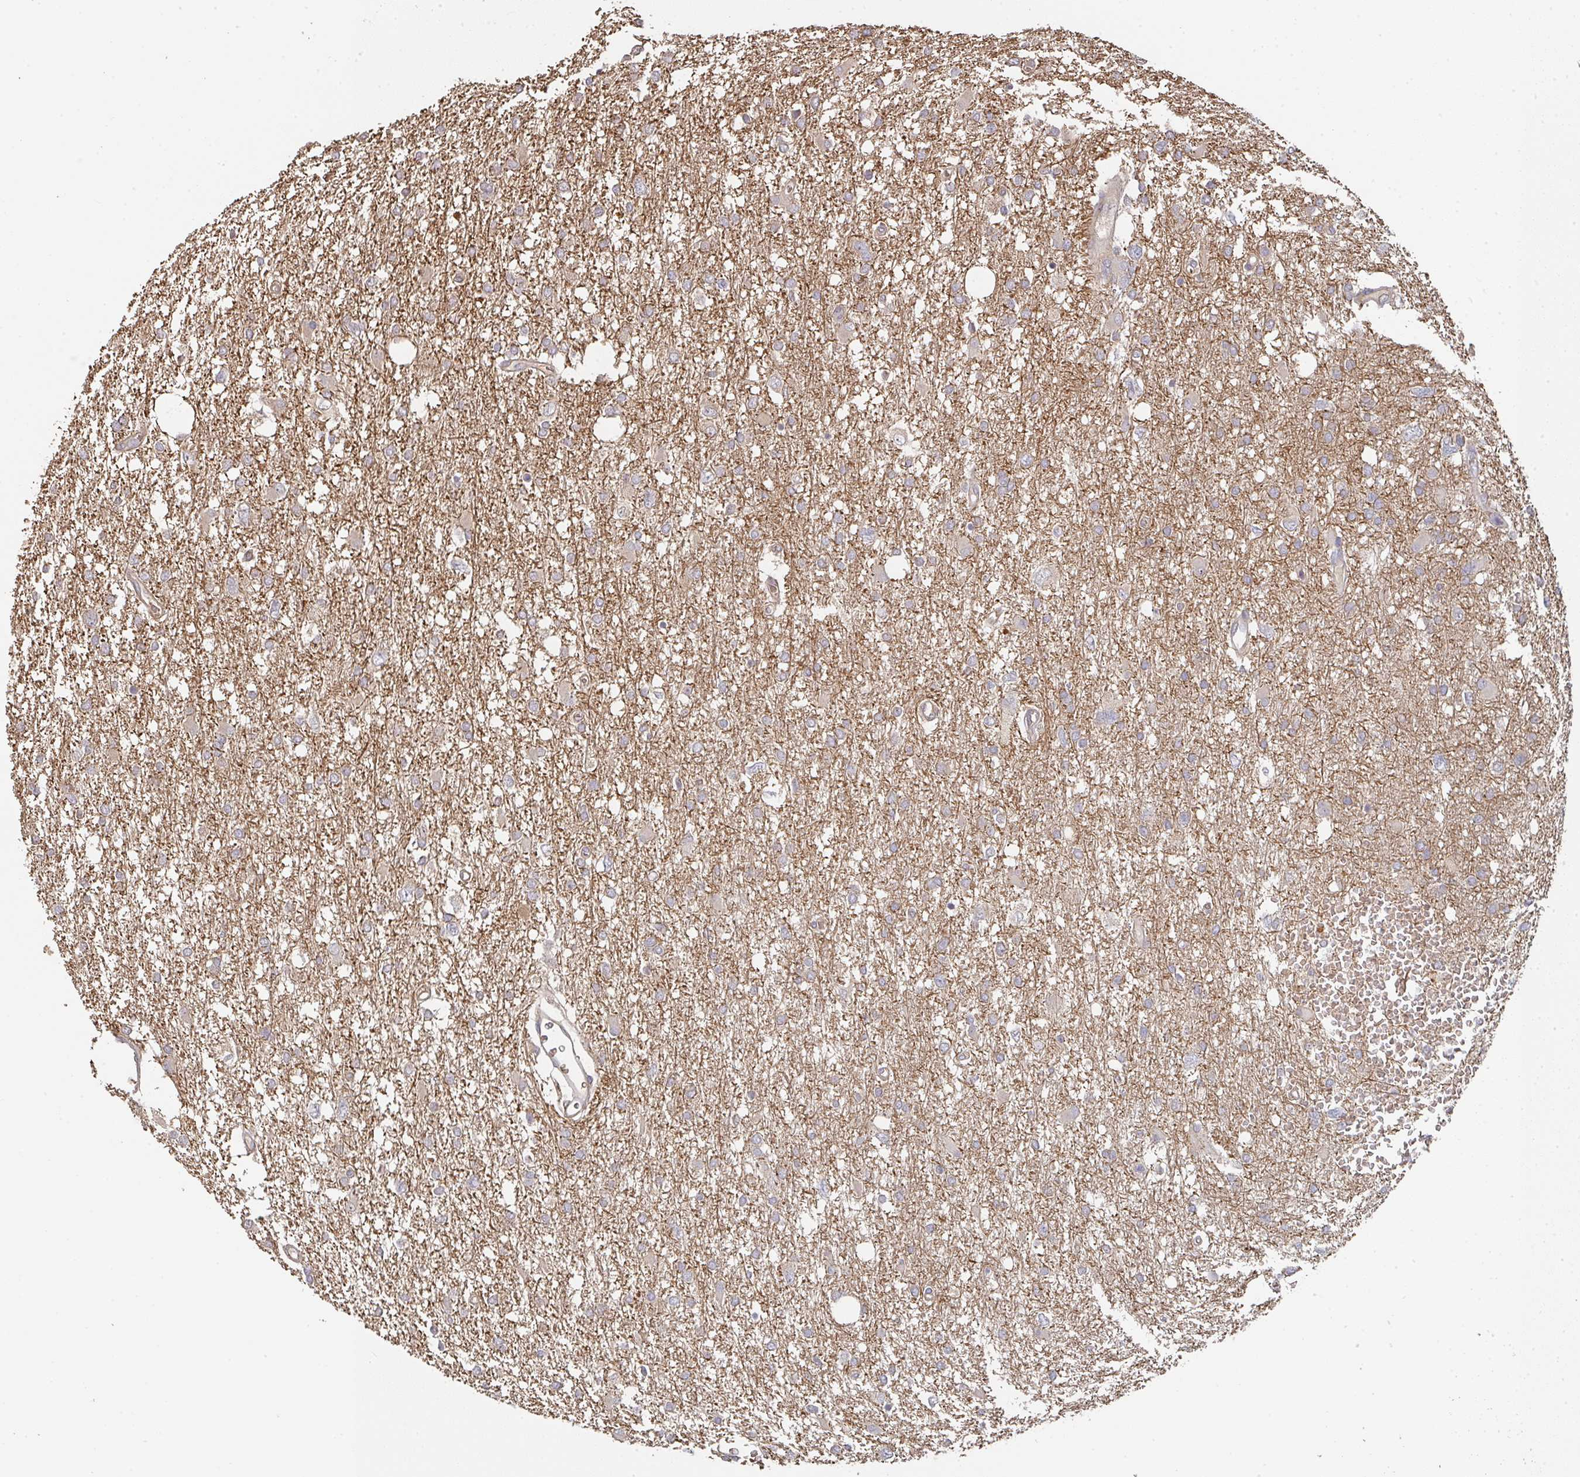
{"staining": {"intensity": "negative", "quantity": "none", "location": "none"}, "tissue": "glioma", "cell_type": "Tumor cells", "image_type": "cancer", "snomed": [{"axis": "morphology", "description": "Glioma, malignant, High grade"}, {"axis": "topography", "description": "Brain"}], "caption": "DAB (3,3'-diaminobenzidine) immunohistochemical staining of human malignant high-grade glioma exhibits no significant positivity in tumor cells.", "gene": "POLG", "patient": {"sex": "male", "age": 61}}